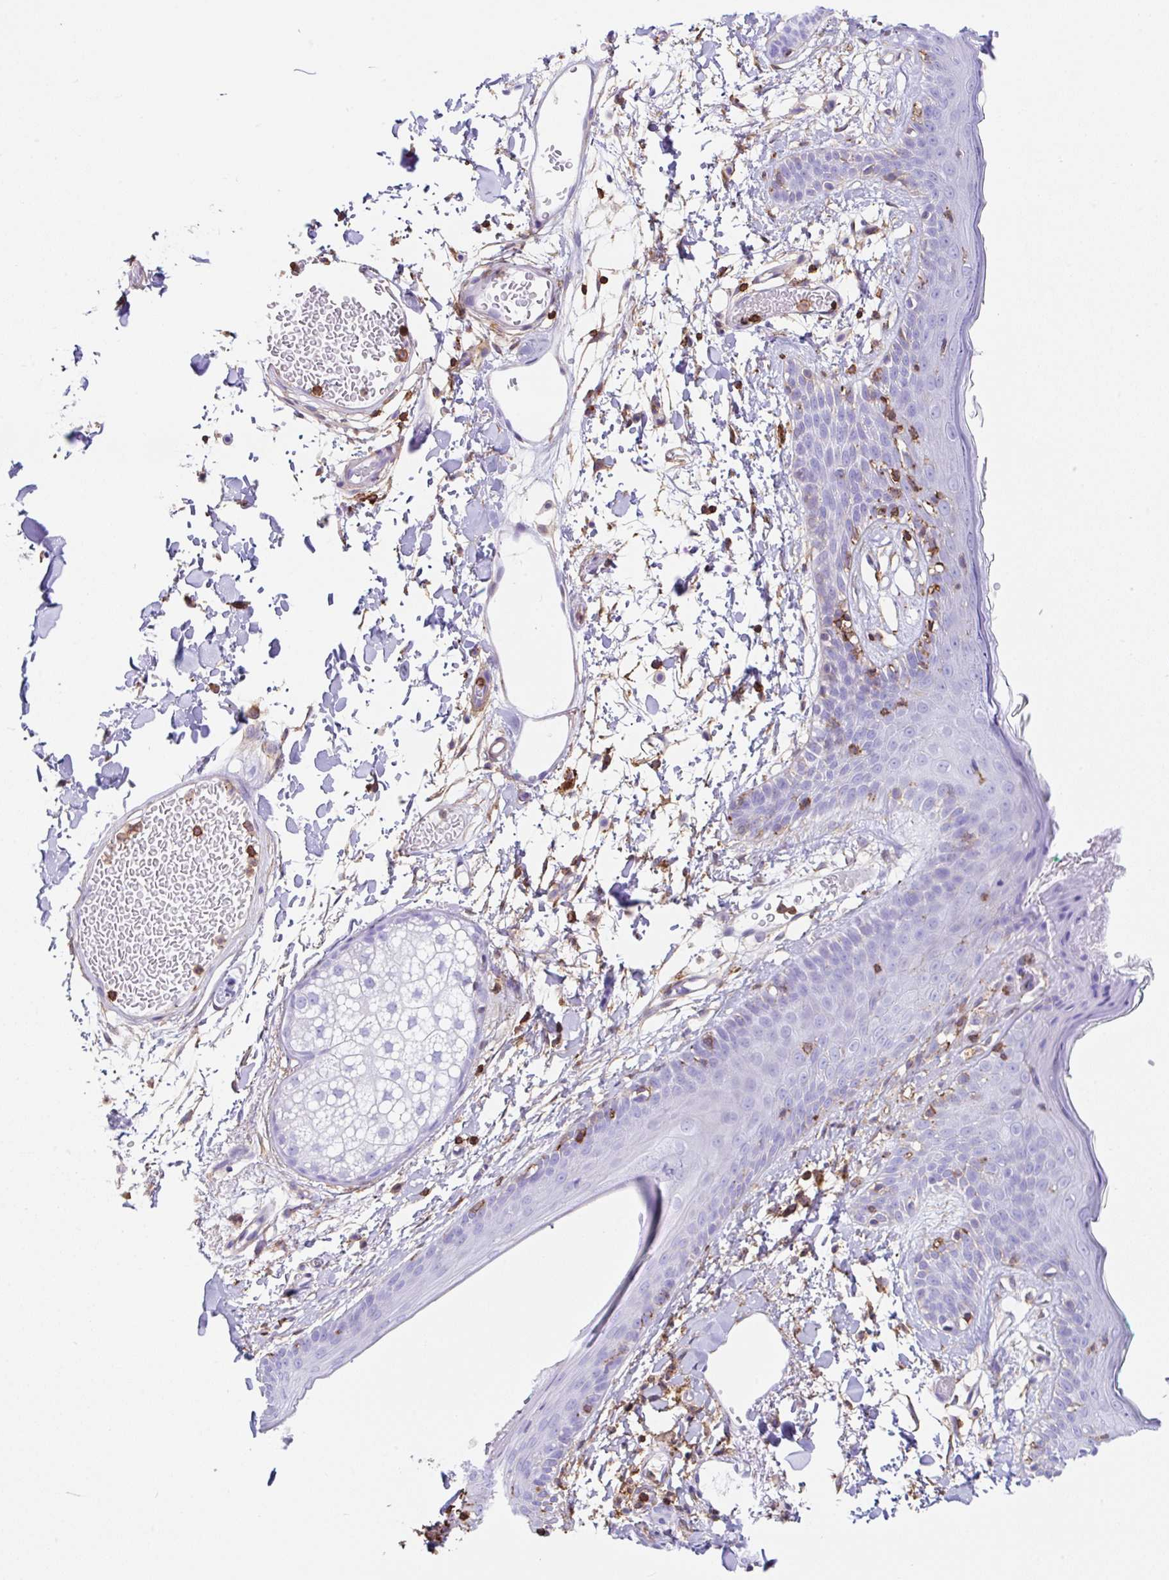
{"staining": {"intensity": "negative", "quantity": "none", "location": "none"}, "tissue": "skin", "cell_type": "Fibroblasts", "image_type": "normal", "snomed": [{"axis": "morphology", "description": "Normal tissue, NOS"}, {"axis": "topography", "description": "Skin"}], "caption": "This is an immunohistochemistry (IHC) micrograph of benign human skin. There is no staining in fibroblasts.", "gene": "MTTP", "patient": {"sex": "male", "age": 79}}